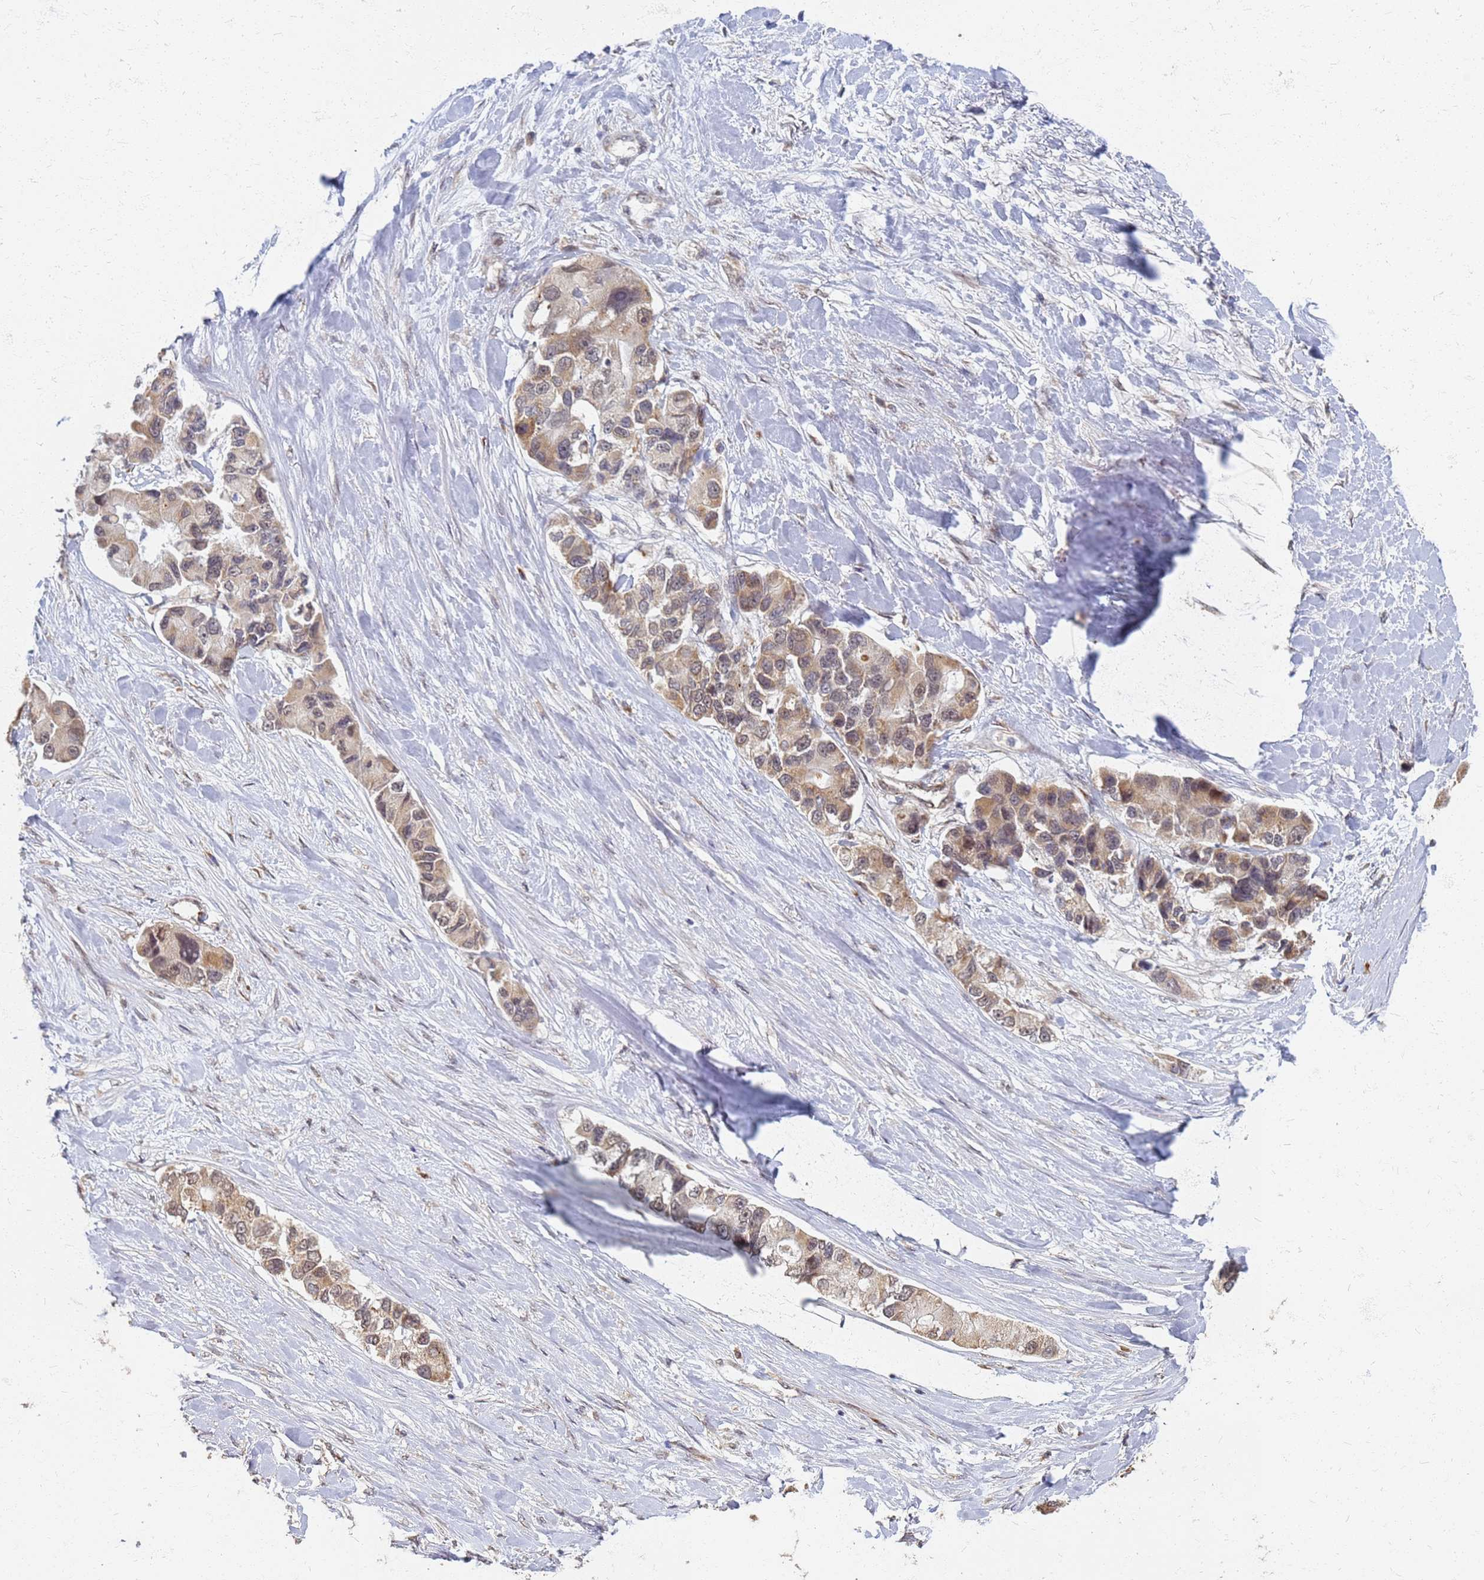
{"staining": {"intensity": "moderate", "quantity": "25%-75%", "location": "cytoplasmic/membranous,nuclear"}, "tissue": "lung cancer", "cell_type": "Tumor cells", "image_type": "cancer", "snomed": [{"axis": "morphology", "description": "Adenocarcinoma, NOS"}, {"axis": "topography", "description": "Lung"}], "caption": "This is an image of IHC staining of lung cancer (adenocarcinoma), which shows moderate expression in the cytoplasmic/membranous and nuclear of tumor cells.", "gene": "ITGB4", "patient": {"sex": "female", "age": 54}}